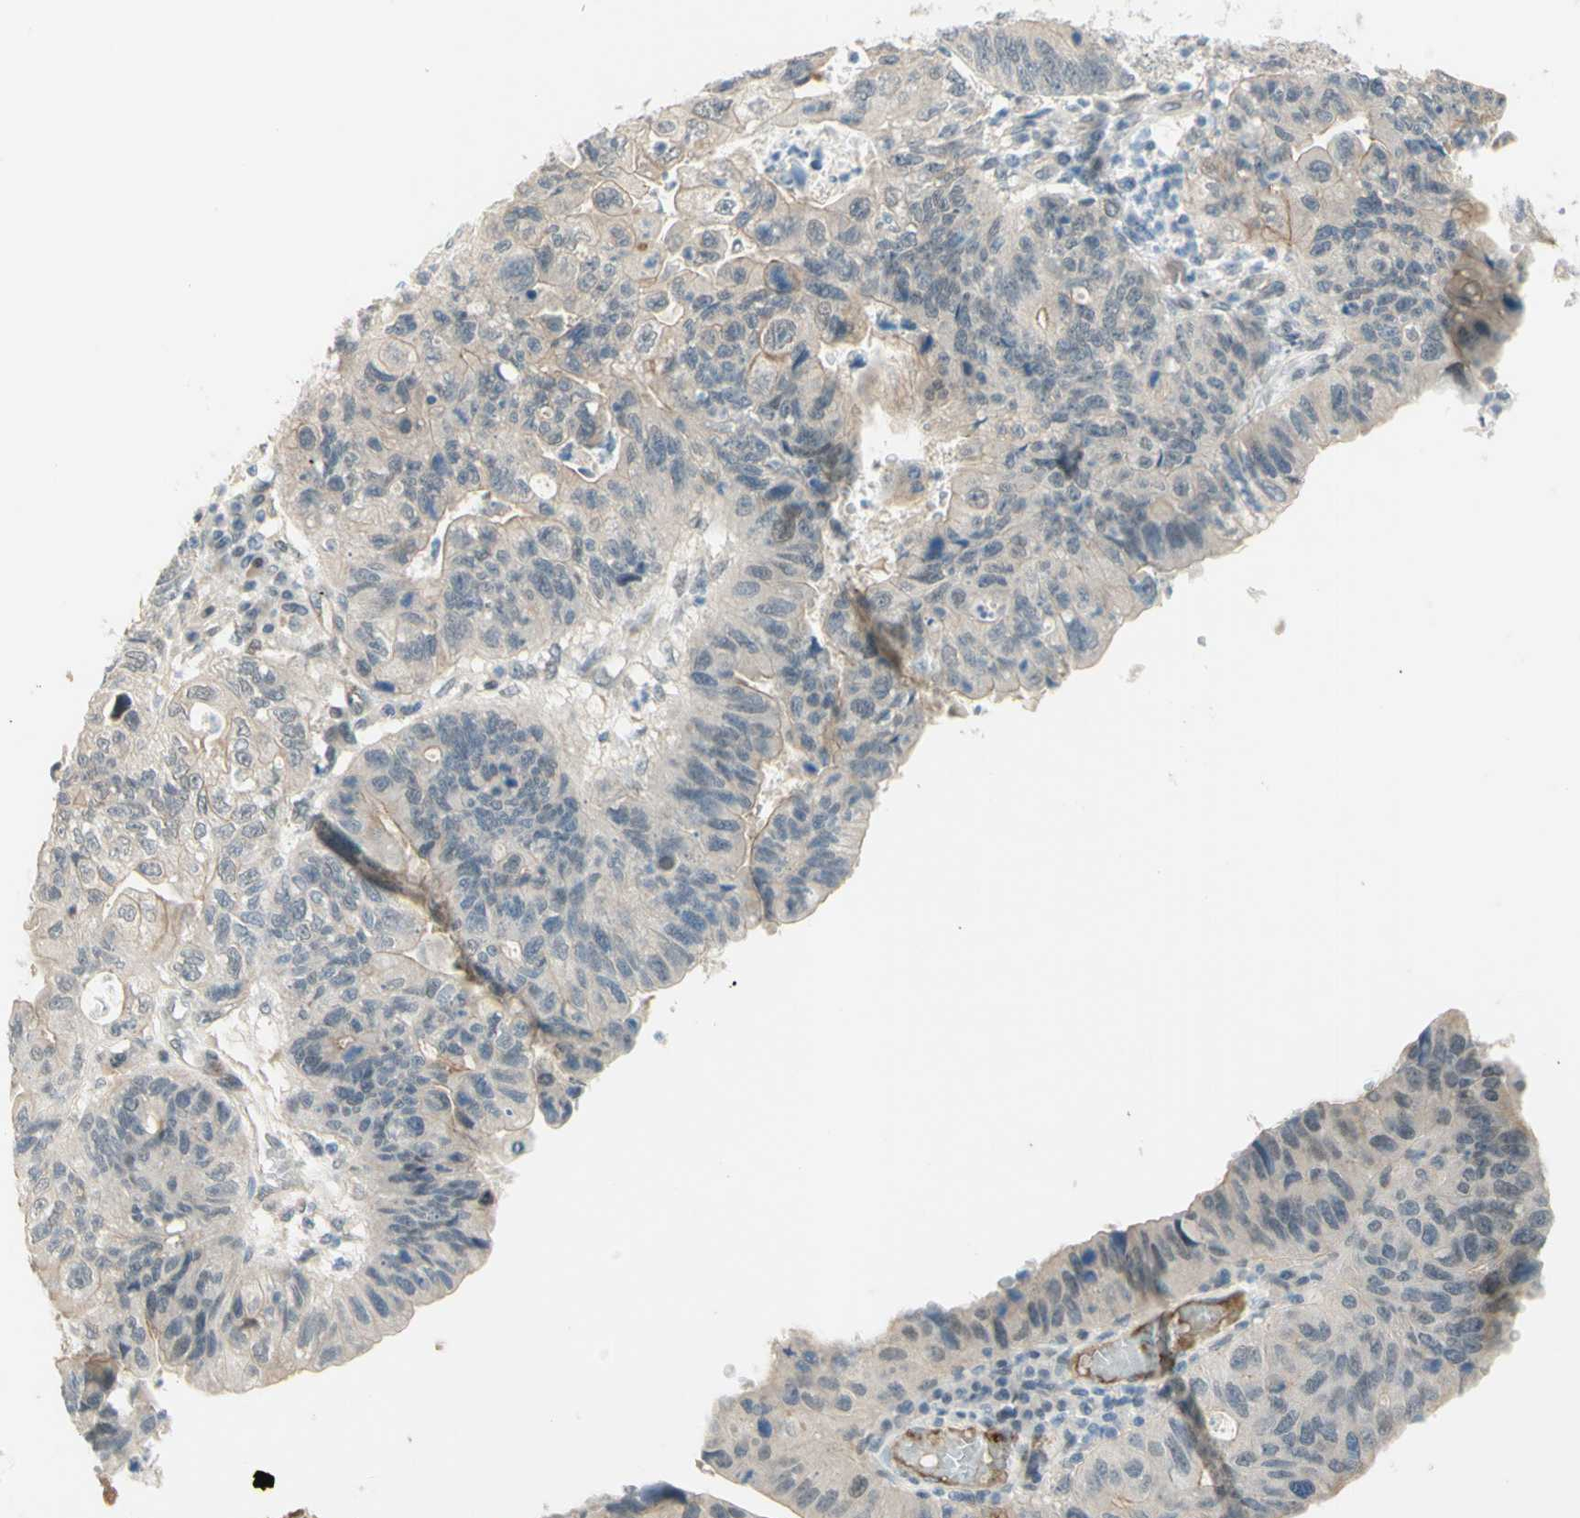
{"staining": {"intensity": "weak", "quantity": "<25%", "location": "cytoplasmic/membranous"}, "tissue": "stomach cancer", "cell_type": "Tumor cells", "image_type": "cancer", "snomed": [{"axis": "morphology", "description": "Adenocarcinoma, NOS"}, {"axis": "topography", "description": "Stomach"}], "caption": "This histopathology image is of stomach cancer (adenocarcinoma) stained with IHC to label a protein in brown with the nuclei are counter-stained blue. There is no positivity in tumor cells.", "gene": "ANGPT2", "patient": {"sex": "male", "age": 59}}